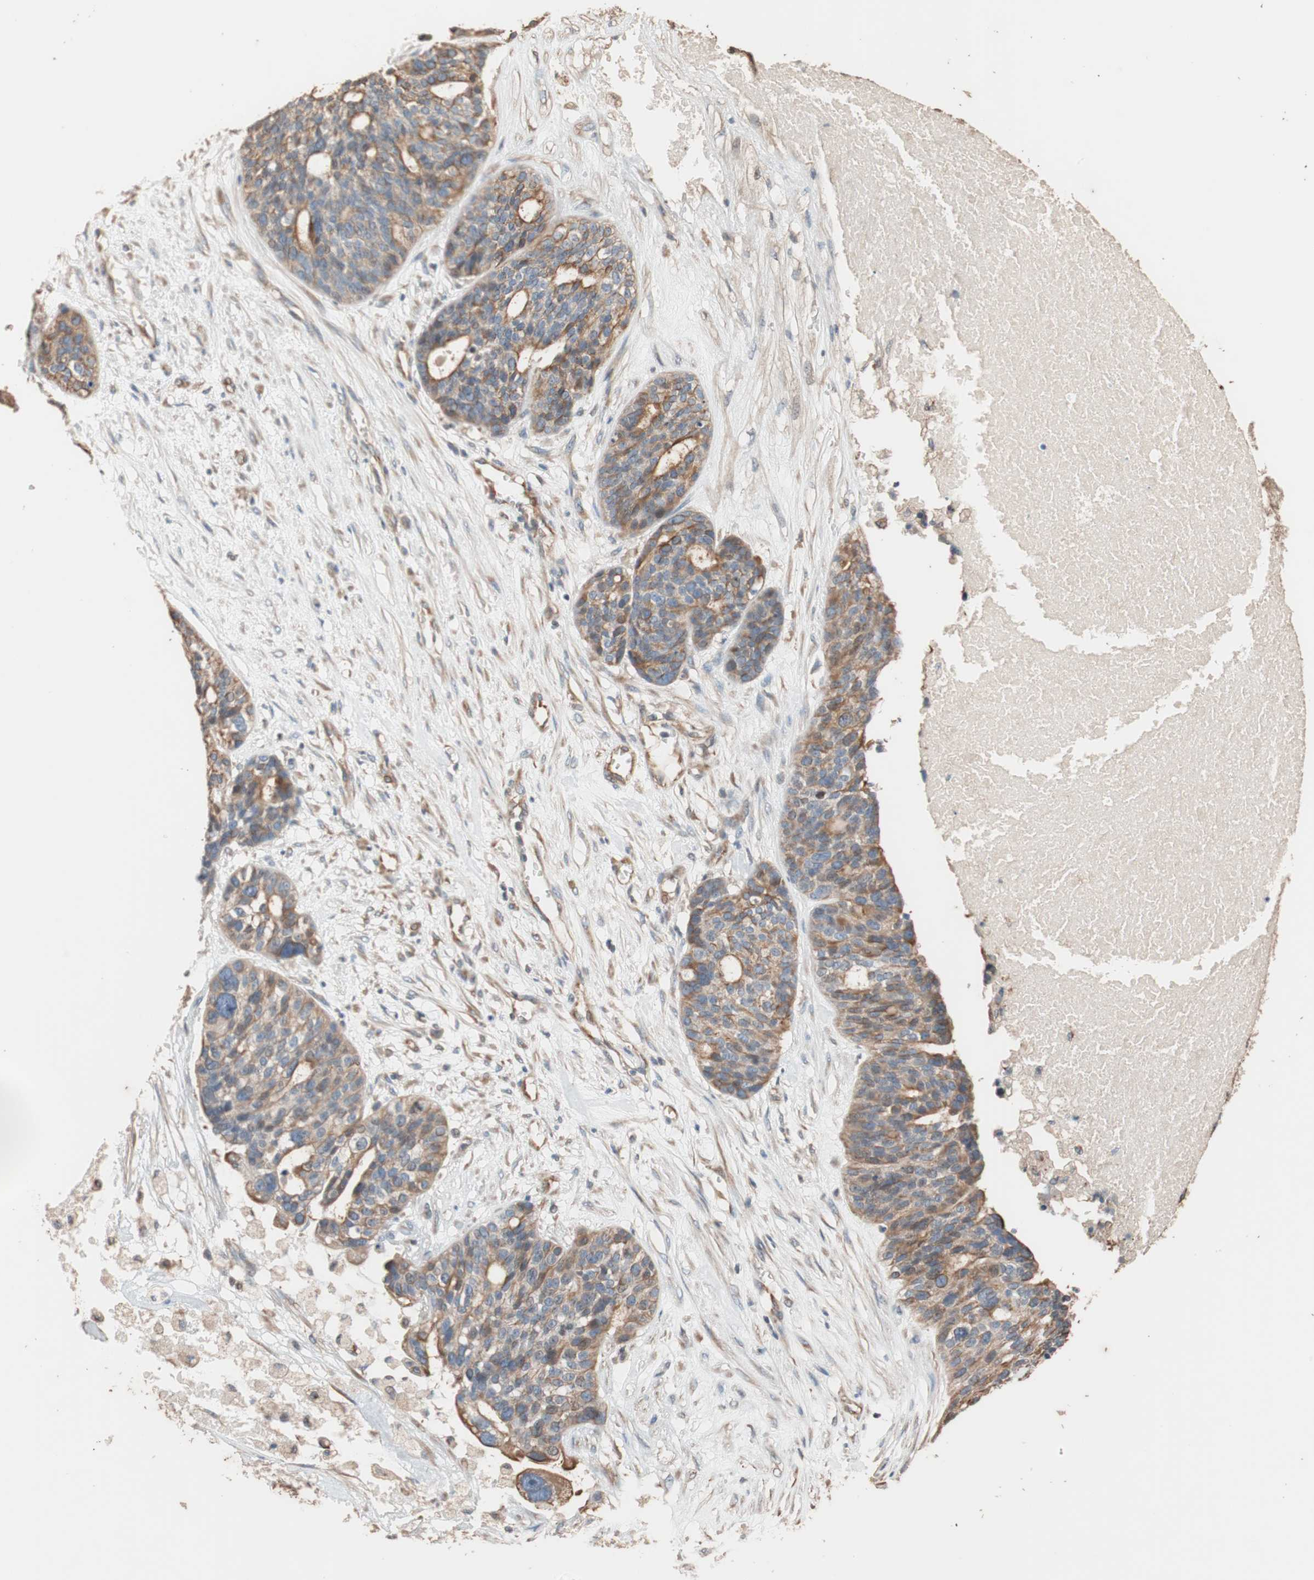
{"staining": {"intensity": "moderate", "quantity": "25%-75%", "location": "cytoplasmic/membranous"}, "tissue": "ovarian cancer", "cell_type": "Tumor cells", "image_type": "cancer", "snomed": [{"axis": "morphology", "description": "Cystadenocarcinoma, serous, NOS"}, {"axis": "topography", "description": "Ovary"}], "caption": "Tumor cells demonstrate moderate cytoplasmic/membranous positivity in approximately 25%-75% of cells in ovarian cancer (serous cystadenocarcinoma).", "gene": "TUBB", "patient": {"sex": "female", "age": 59}}